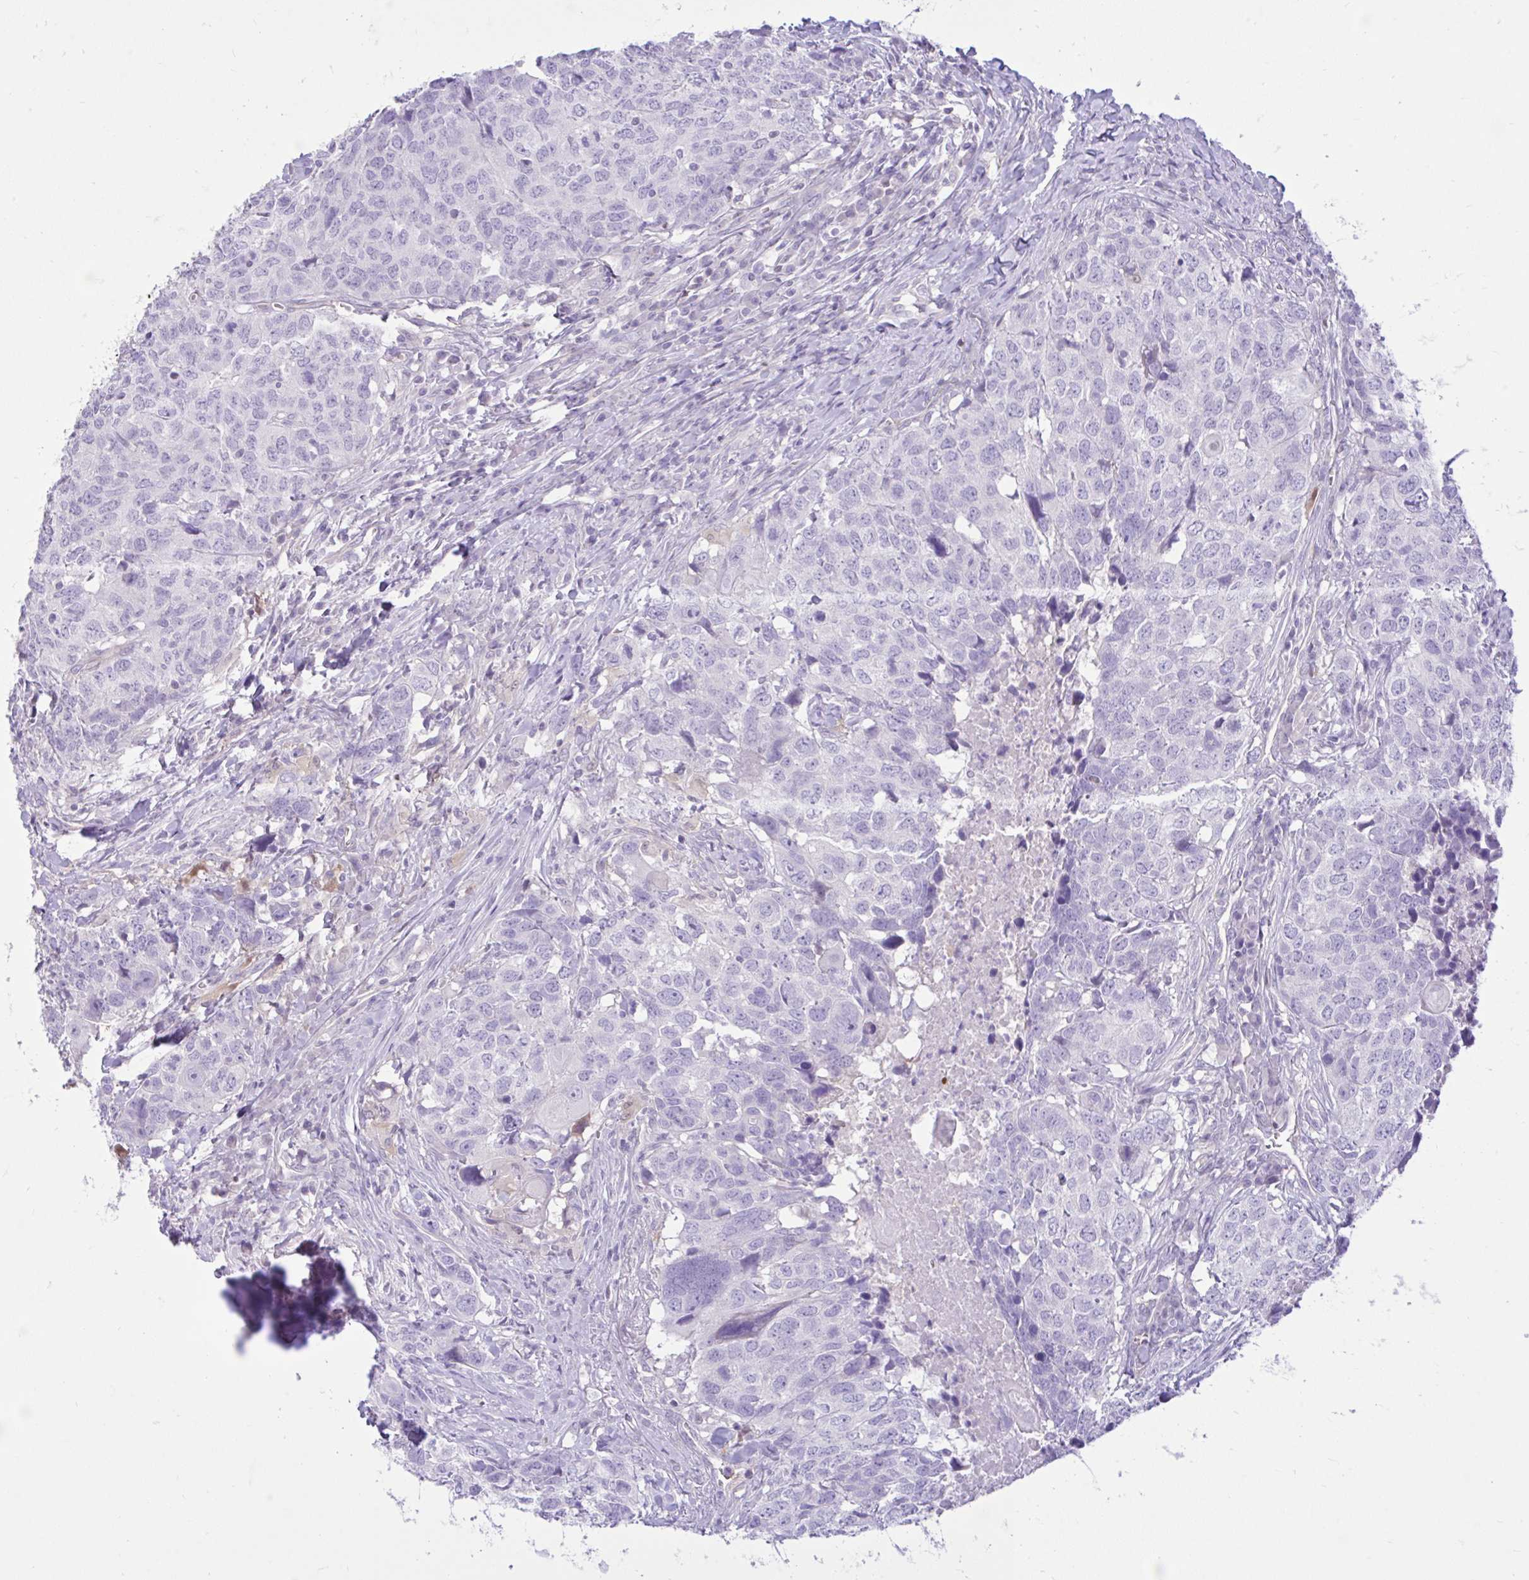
{"staining": {"intensity": "negative", "quantity": "none", "location": "none"}, "tissue": "head and neck cancer", "cell_type": "Tumor cells", "image_type": "cancer", "snomed": [{"axis": "morphology", "description": "Normal tissue, NOS"}, {"axis": "morphology", "description": "Squamous cell carcinoma, NOS"}, {"axis": "topography", "description": "Skeletal muscle"}, {"axis": "topography", "description": "Vascular tissue"}, {"axis": "topography", "description": "Peripheral nerve tissue"}, {"axis": "topography", "description": "Head-Neck"}], "caption": "This is a micrograph of immunohistochemistry (IHC) staining of head and neck cancer (squamous cell carcinoma), which shows no expression in tumor cells. (DAB immunohistochemistry with hematoxylin counter stain).", "gene": "ZNF101", "patient": {"sex": "male", "age": 66}}